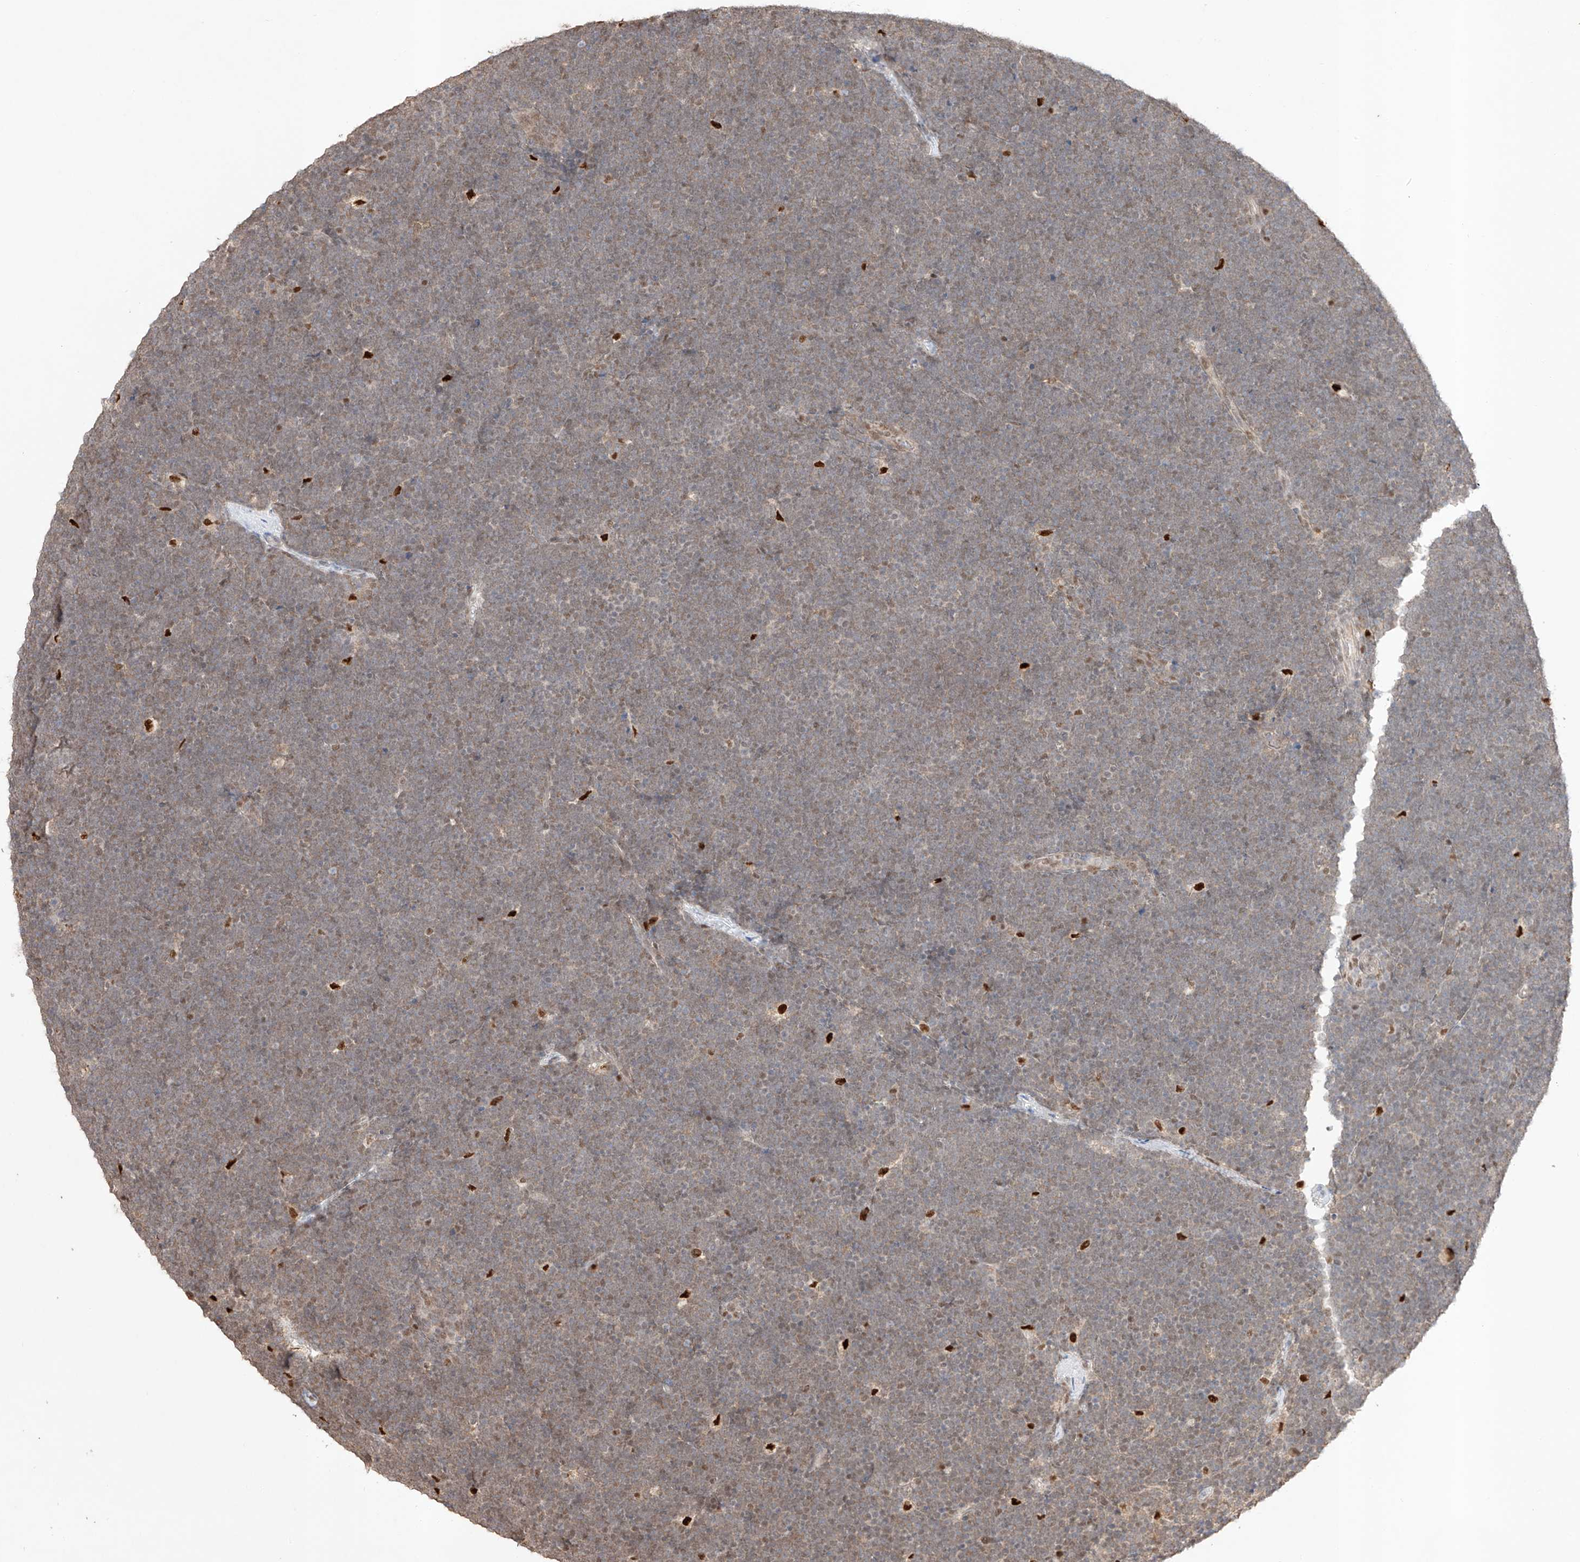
{"staining": {"intensity": "moderate", "quantity": "25%-75%", "location": "cytoplasmic/membranous,nuclear"}, "tissue": "lymphoma", "cell_type": "Tumor cells", "image_type": "cancer", "snomed": [{"axis": "morphology", "description": "Malignant lymphoma, non-Hodgkin's type, High grade"}, {"axis": "topography", "description": "Lymph node"}], "caption": "There is medium levels of moderate cytoplasmic/membranous and nuclear expression in tumor cells of malignant lymphoma, non-Hodgkin's type (high-grade), as demonstrated by immunohistochemical staining (brown color).", "gene": "APIP", "patient": {"sex": "male", "age": 13}}